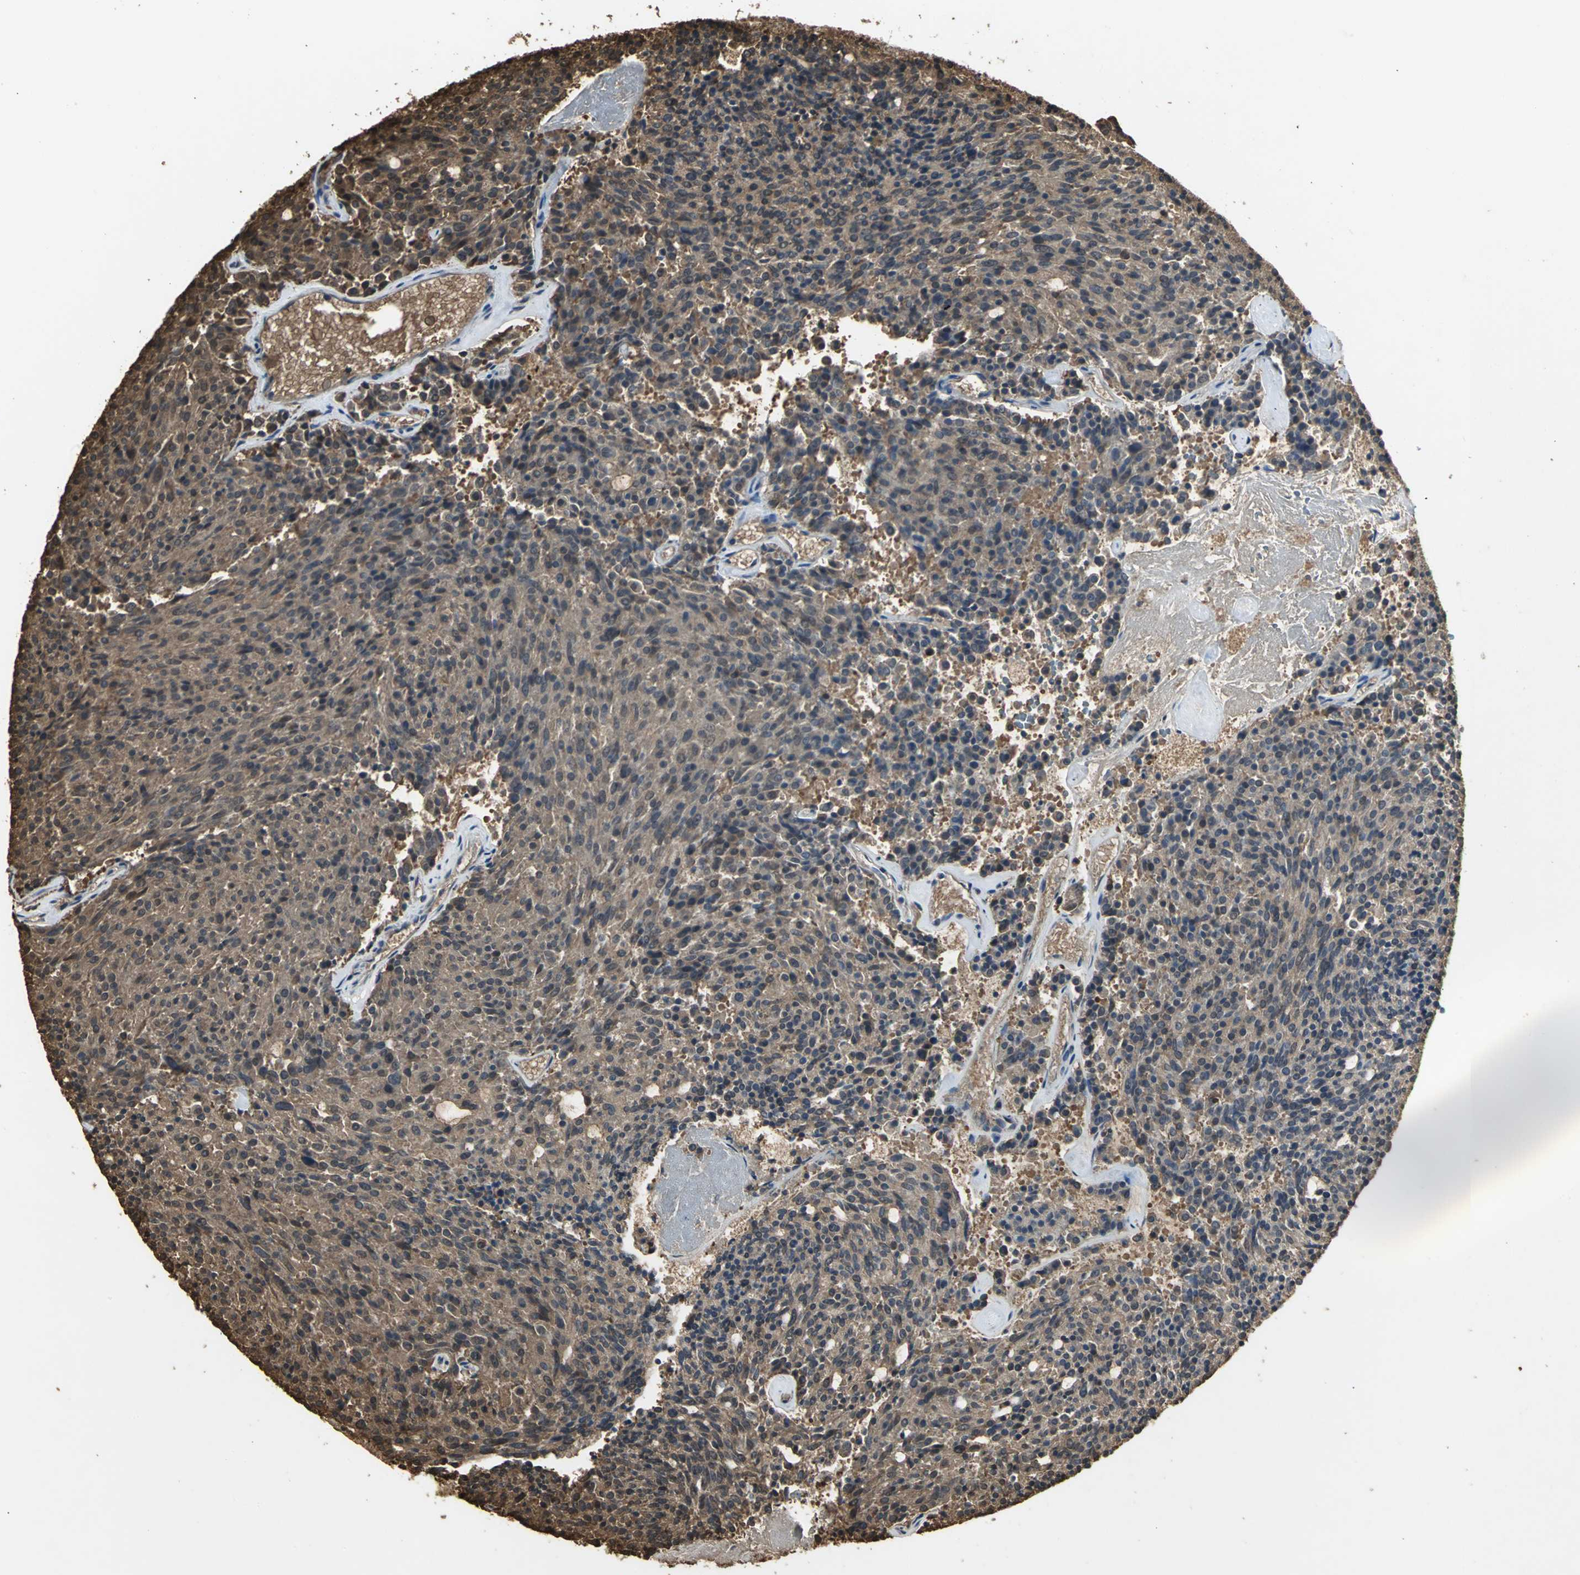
{"staining": {"intensity": "moderate", "quantity": ">75%", "location": "cytoplasmic/membranous"}, "tissue": "carcinoid", "cell_type": "Tumor cells", "image_type": "cancer", "snomed": [{"axis": "morphology", "description": "Carcinoid, malignant, NOS"}, {"axis": "topography", "description": "Pancreas"}], "caption": "Immunohistochemical staining of carcinoid demonstrates medium levels of moderate cytoplasmic/membranous staining in approximately >75% of tumor cells. The protein of interest is stained brown, and the nuclei are stained in blue (DAB IHC with brightfield microscopy, high magnification).", "gene": "PARK7", "patient": {"sex": "female", "age": 54}}